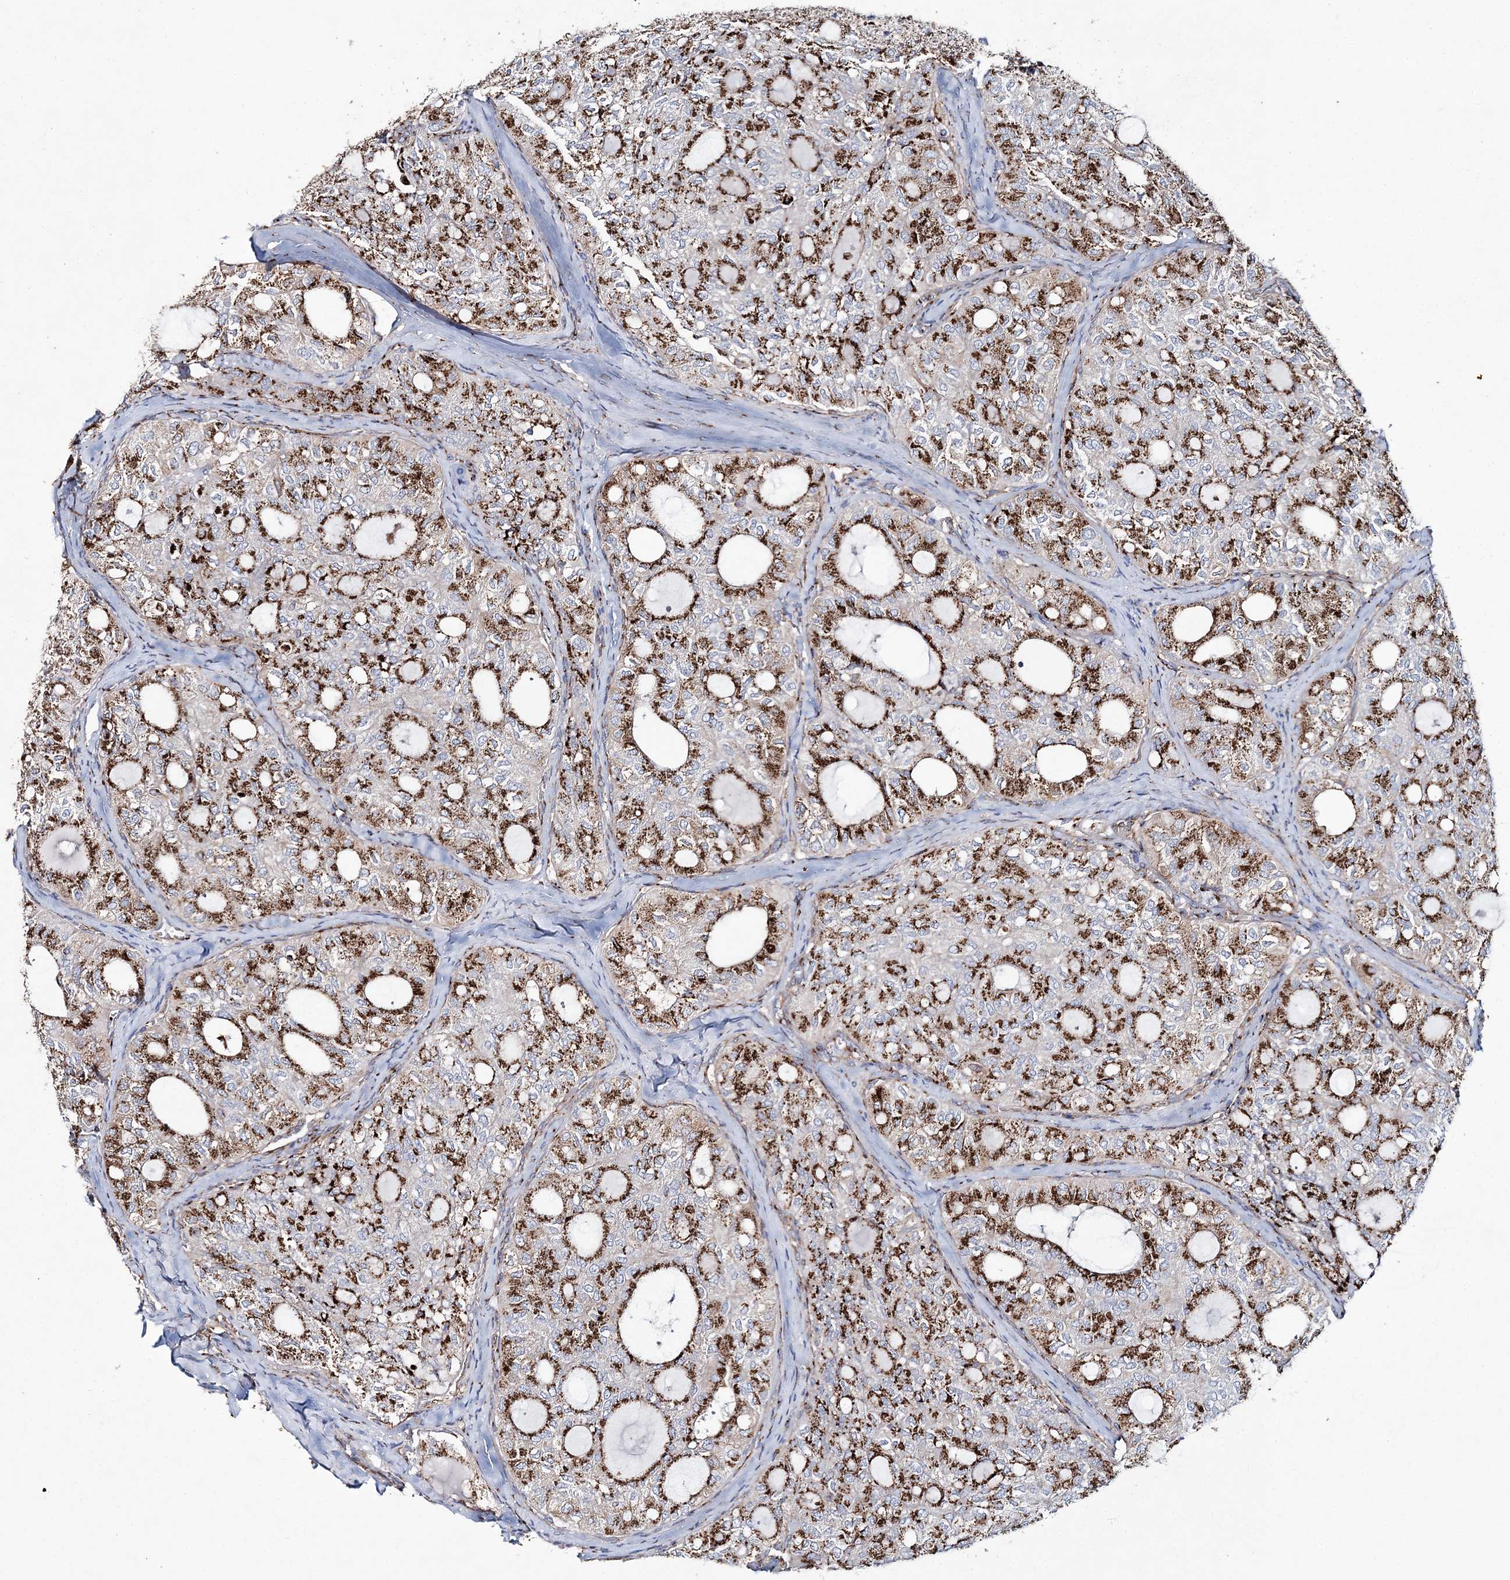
{"staining": {"intensity": "strong", "quantity": ">75%", "location": "cytoplasmic/membranous"}, "tissue": "thyroid cancer", "cell_type": "Tumor cells", "image_type": "cancer", "snomed": [{"axis": "morphology", "description": "Follicular adenoma carcinoma, NOS"}, {"axis": "topography", "description": "Thyroid gland"}], "caption": "An image showing strong cytoplasmic/membranous positivity in approximately >75% of tumor cells in thyroid cancer, as visualized by brown immunohistochemical staining.", "gene": "MAN1A2", "patient": {"sex": "male", "age": 75}}